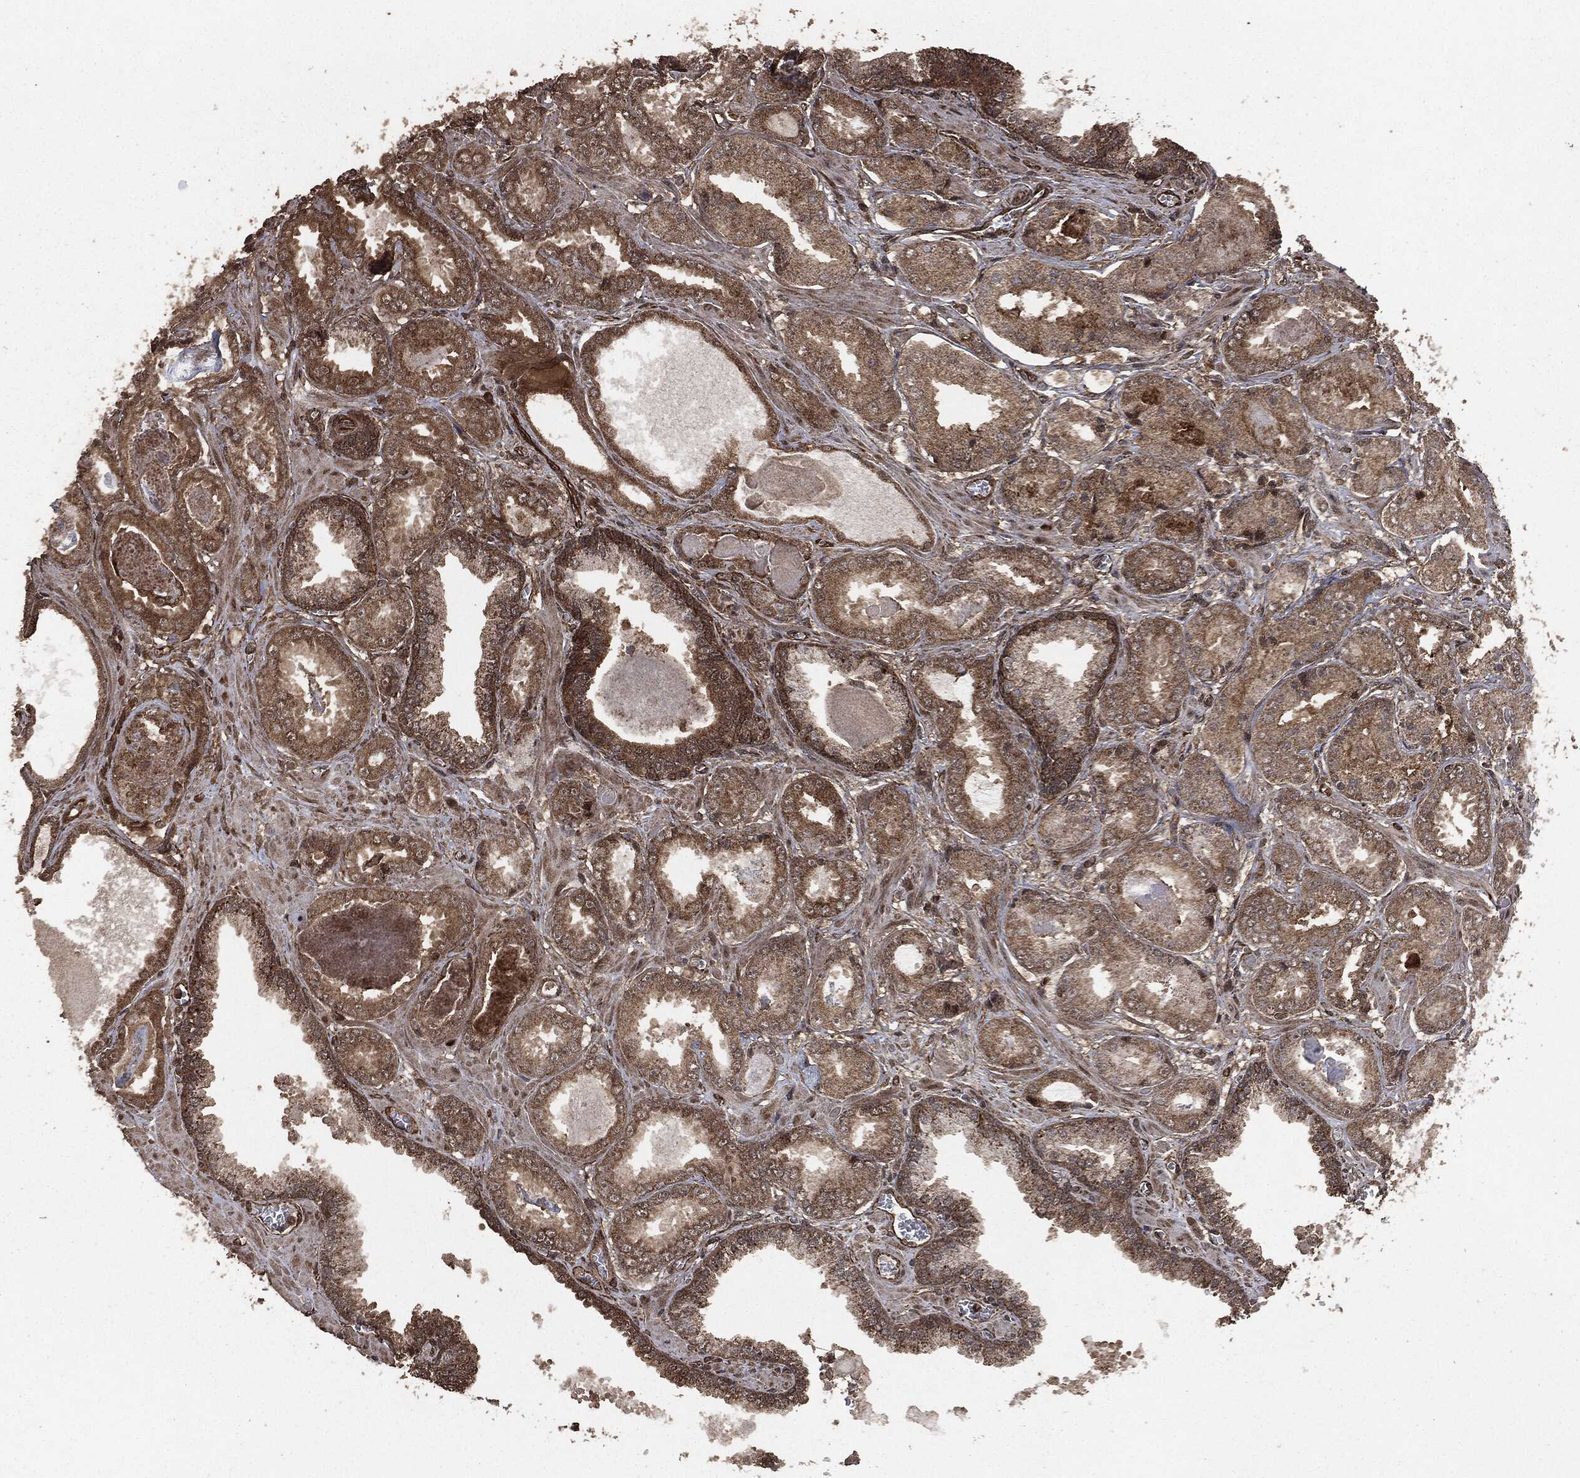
{"staining": {"intensity": "strong", "quantity": "25%-75%", "location": "cytoplasmic/membranous"}, "tissue": "prostate cancer", "cell_type": "Tumor cells", "image_type": "cancer", "snomed": [{"axis": "morphology", "description": "Adenocarcinoma, NOS"}, {"axis": "topography", "description": "Prostate"}], "caption": "An image of human adenocarcinoma (prostate) stained for a protein demonstrates strong cytoplasmic/membranous brown staining in tumor cells.", "gene": "EGFR", "patient": {"sex": "male", "age": 56}}